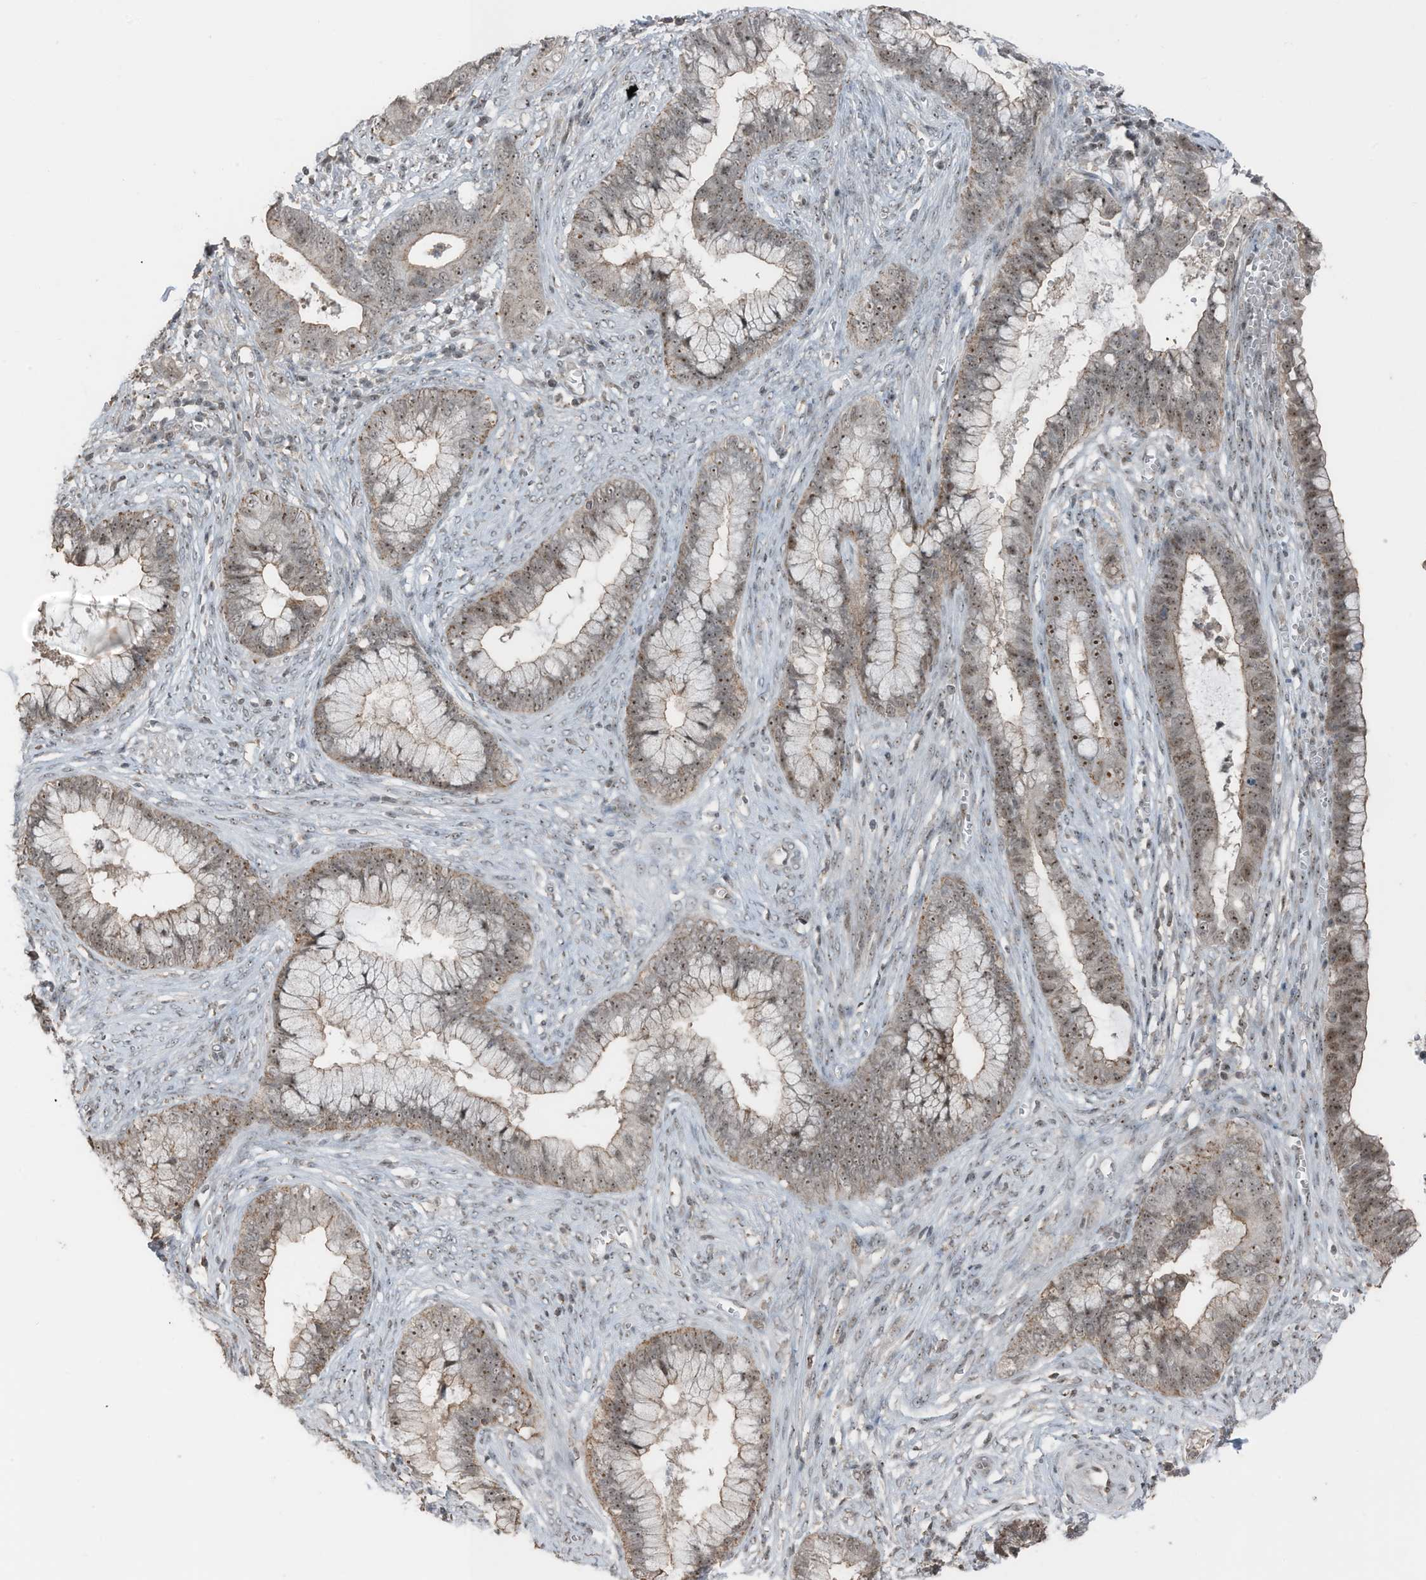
{"staining": {"intensity": "moderate", "quantity": ">75%", "location": "cytoplasmic/membranous,nuclear"}, "tissue": "cervical cancer", "cell_type": "Tumor cells", "image_type": "cancer", "snomed": [{"axis": "morphology", "description": "Adenocarcinoma, NOS"}, {"axis": "topography", "description": "Cervix"}], "caption": "Cervical adenocarcinoma stained with a brown dye demonstrates moderate cytoplasmic/membranous and nuclear positive positivity in about >75% of tumor cells.", "gene": "UTP3", "patient": {"sex": "female", "age": 44}}